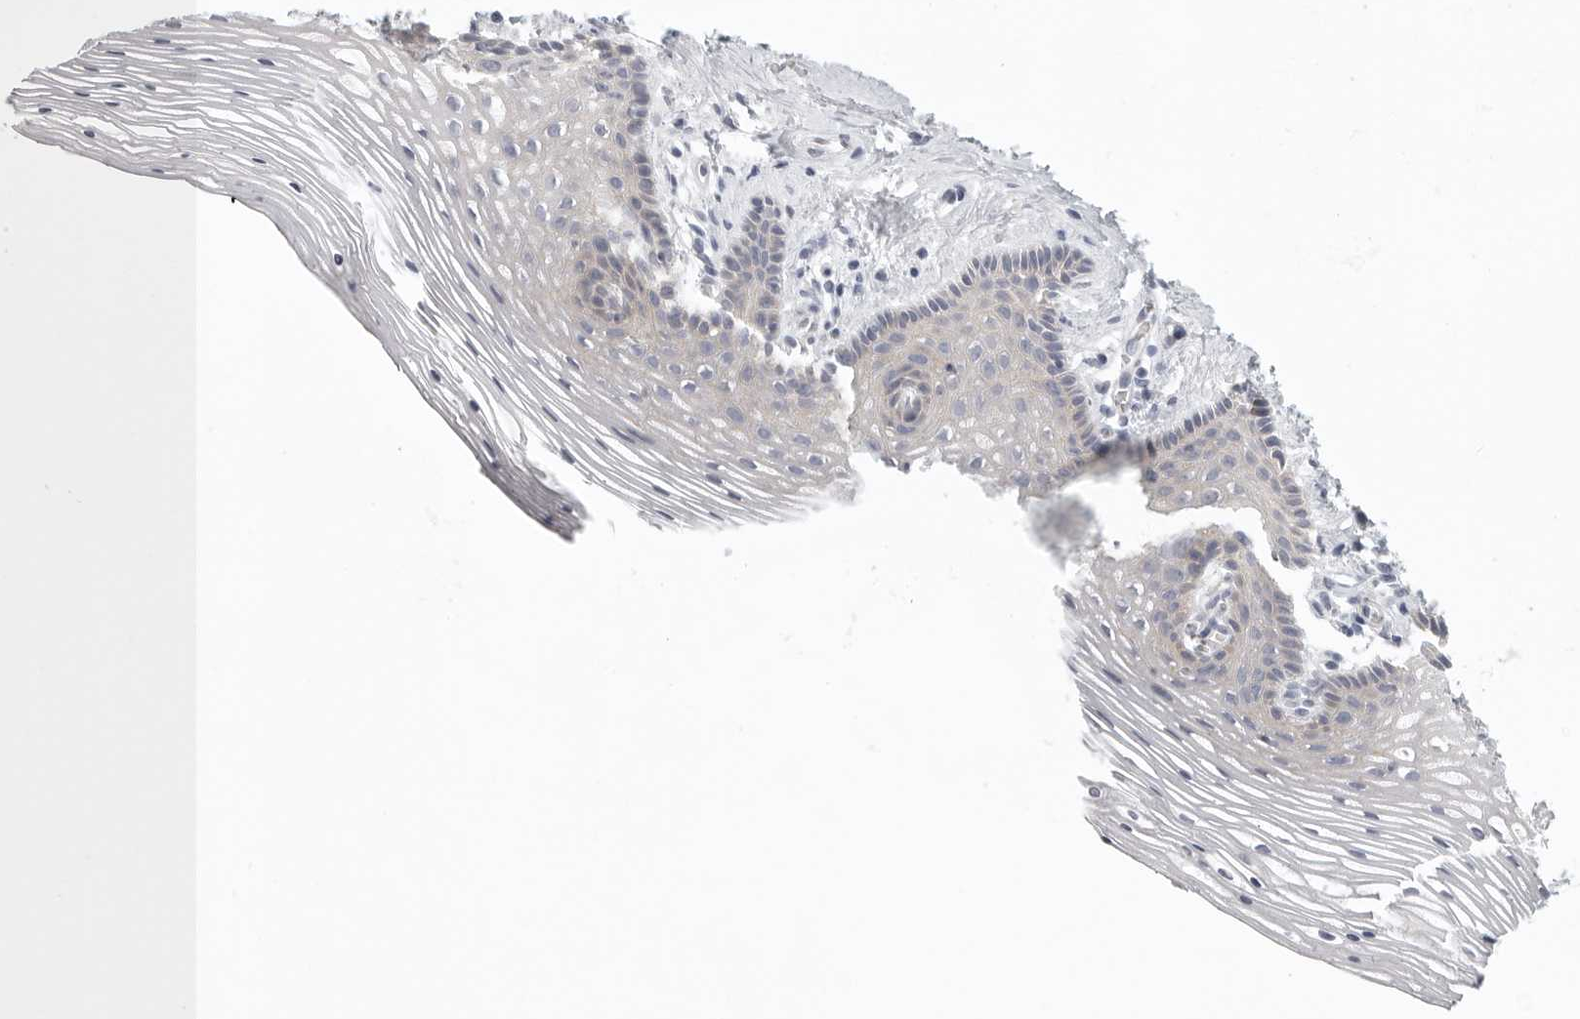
{"staining": {"intensity": "weak", "quantity": "<25%", "location": "cytoplasmic/membranous"}, "tissue": "vagina", "cell_type": "Squamous epithelial cells", "image_type": "normal", "snomed": [{"axis": "morphology", "description": "Normal tissue, NOS"}, {"axis": "topography", "description": "Vagina"}], "caption": "Immunohistochemistry (IHC) of normal vagina shows no positivity in squamous epithelial cells.", "gene": "STAB2", "patient": {"sex": "female", "age": 32}}